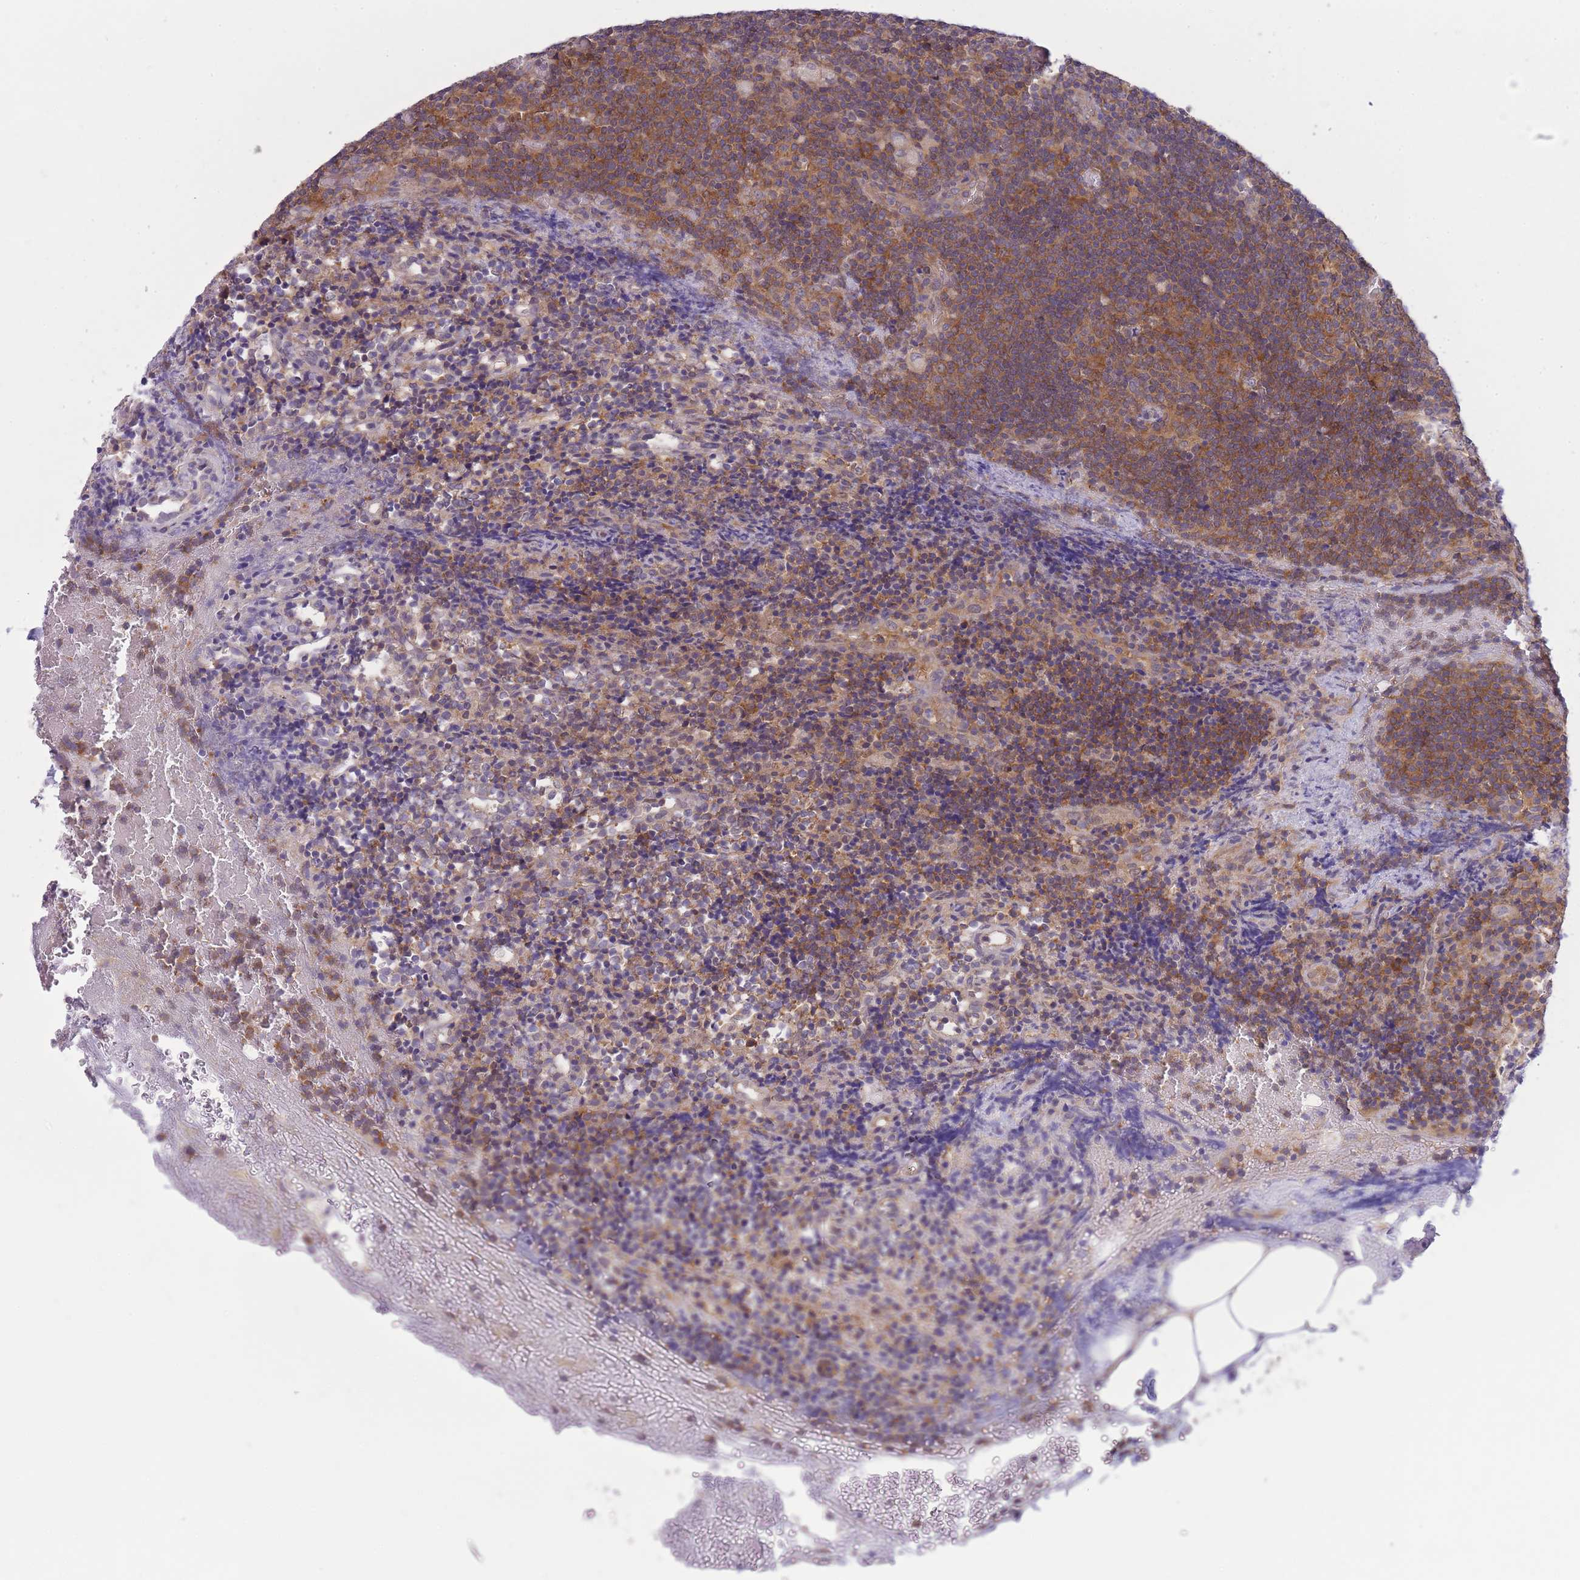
{"staining": {"intensity": "moderate", "quantity": ">75%", "location": "cytoplasmic/membranous"}, "tissue": "lymph node", "cell_type": "Germinal center cells", "image_type": "normal", "snomed": [{"axis": "morphology", "description": "Normal tissue, NOS"}, {"axis": "topography", "description": "Lymph node"}], "caption": "Immunohistochemistry of normal human lymph node exhibits medium levels of moderate cytoplasmic/membranous positivity in about >75% of germinal center cells. The staining is performed using DAB brown chromogen to label protein expression. The nuclei are counter-stained blue using hematoxylin.", "gene": "PFDN6", "patient": {"sex": "male", "age": 58}}